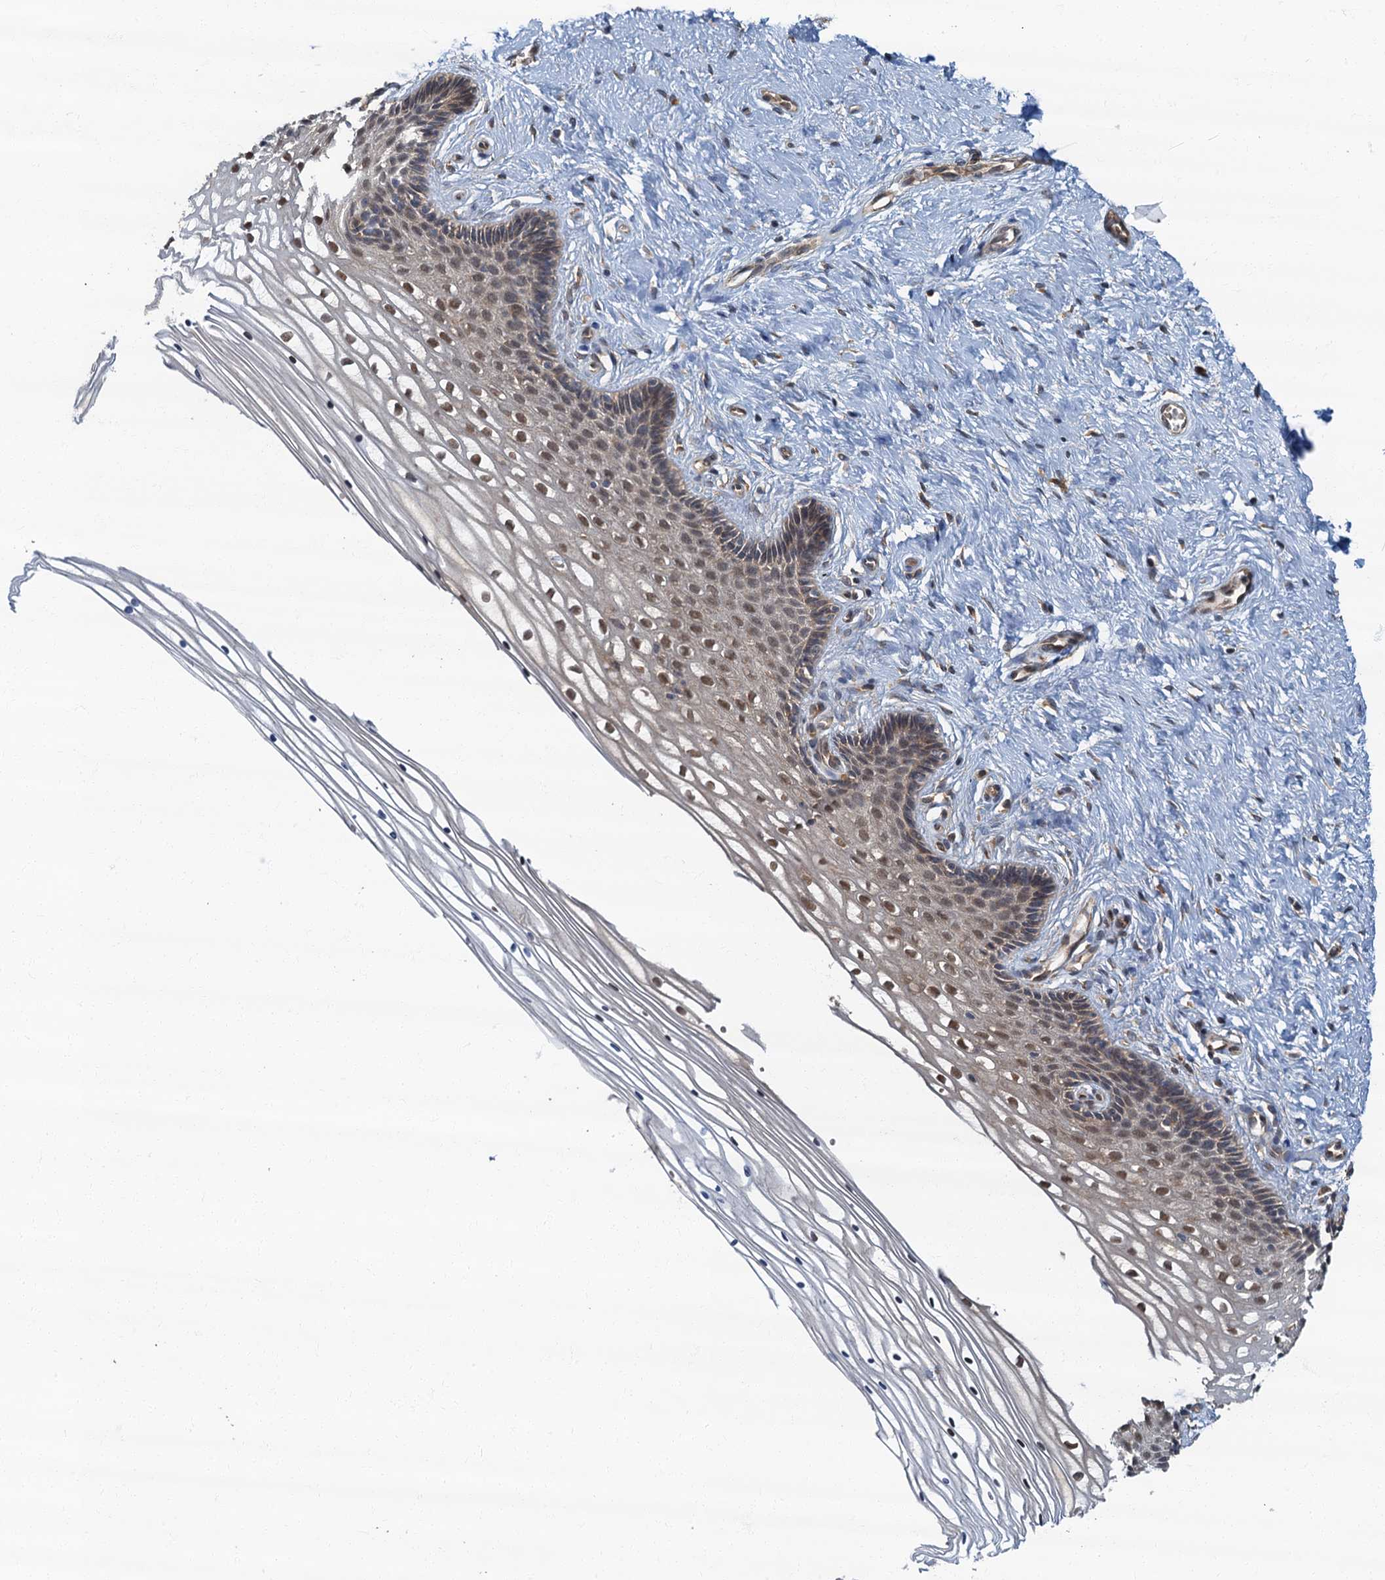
{"staining": {"intensity": "moderate", "quantity": ">75%", "location": "cytoplasmic/membranous"}, "tissue": "cervix", "cell_type": "Glandular cells", "image_type": "normal", "snomed": [{"axis": "morphology", "description": "Normal tissue, NOS"}, {"axis": "topography", "description": "Cervix"}], "caption": "About >75% of glandular cells in unremarkable human cervix reveal moderate cytoplasmic/membranous protein positivity as visualized by brown immunohistochemical staining.", "gene": "TBCK", "patient": {"sex": "female", "age": 33}}